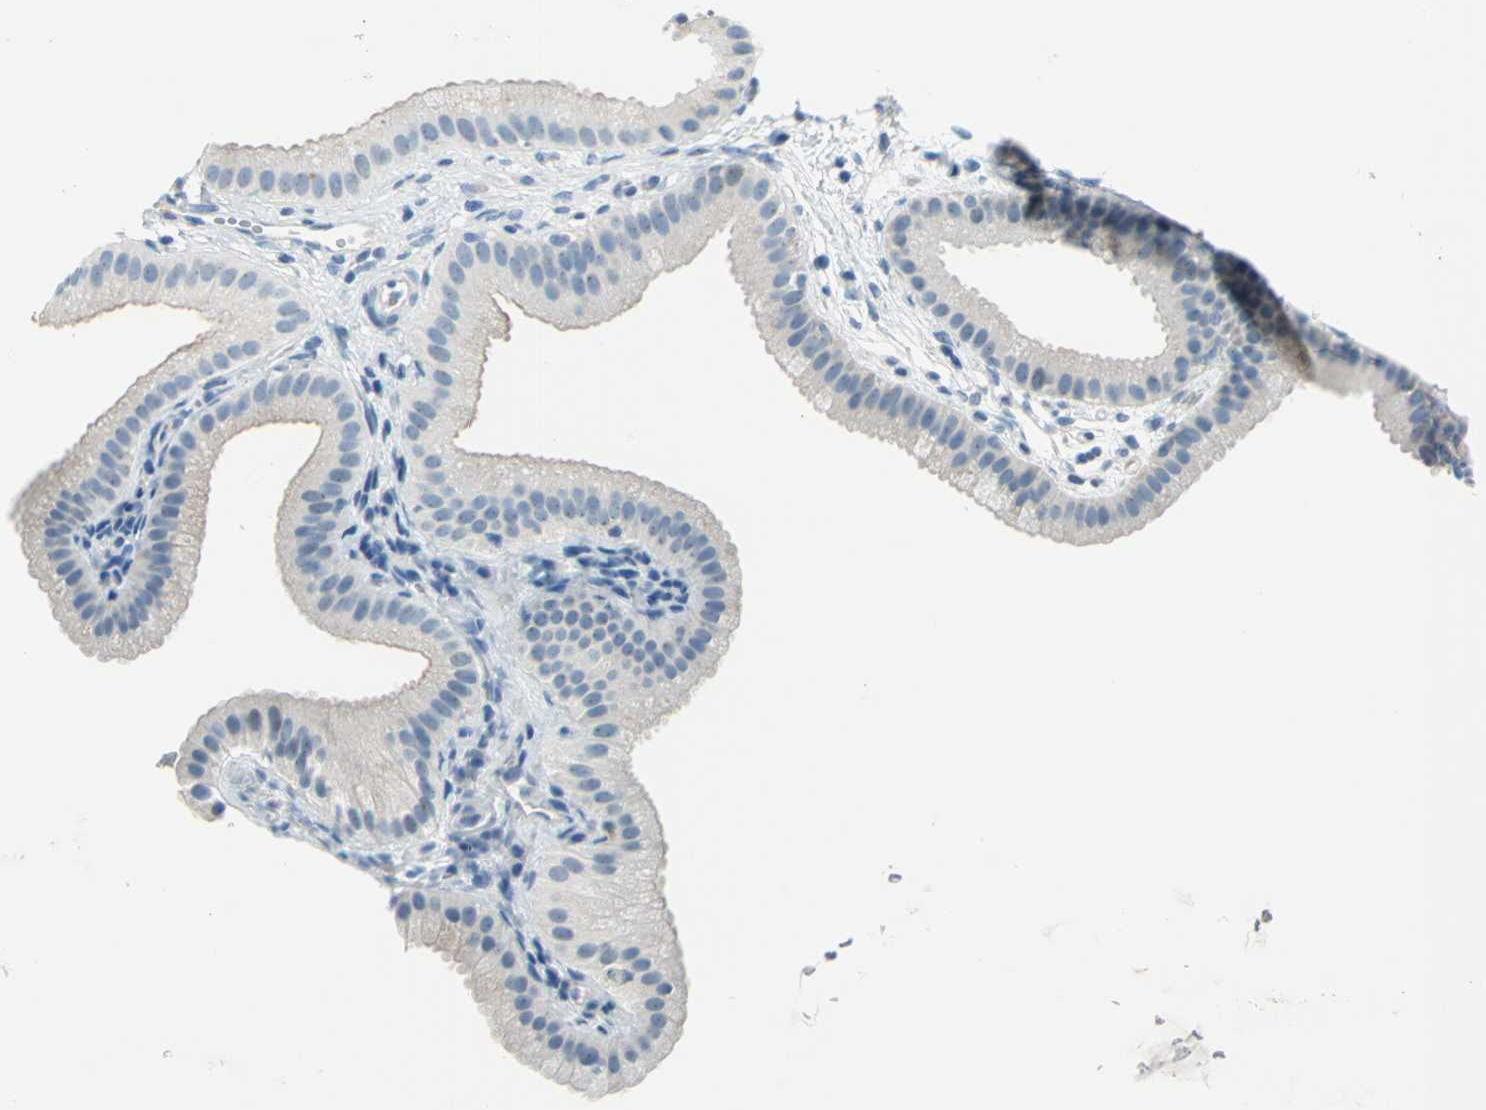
{"staining": {"intensity": "negative", "quantity": "none", "location": "none"}, "tissue": "gallbladder", "cell_type": "Glandular cells", "image_type": "normal", "snomed": [{"axis": "morphology", "description": "Normal tissue, NOS"}, {"axis": "topography", "description": "Gallbladder"}], "caption": "IHC of normal human gallbladder reveals no expression in glandular cells. The staining is performed using DAB brown chromogen with nuclei counter-stained in using hematoxylin.", "gene": "MUC4", "patient": {"sex": "female", "age": 64}}